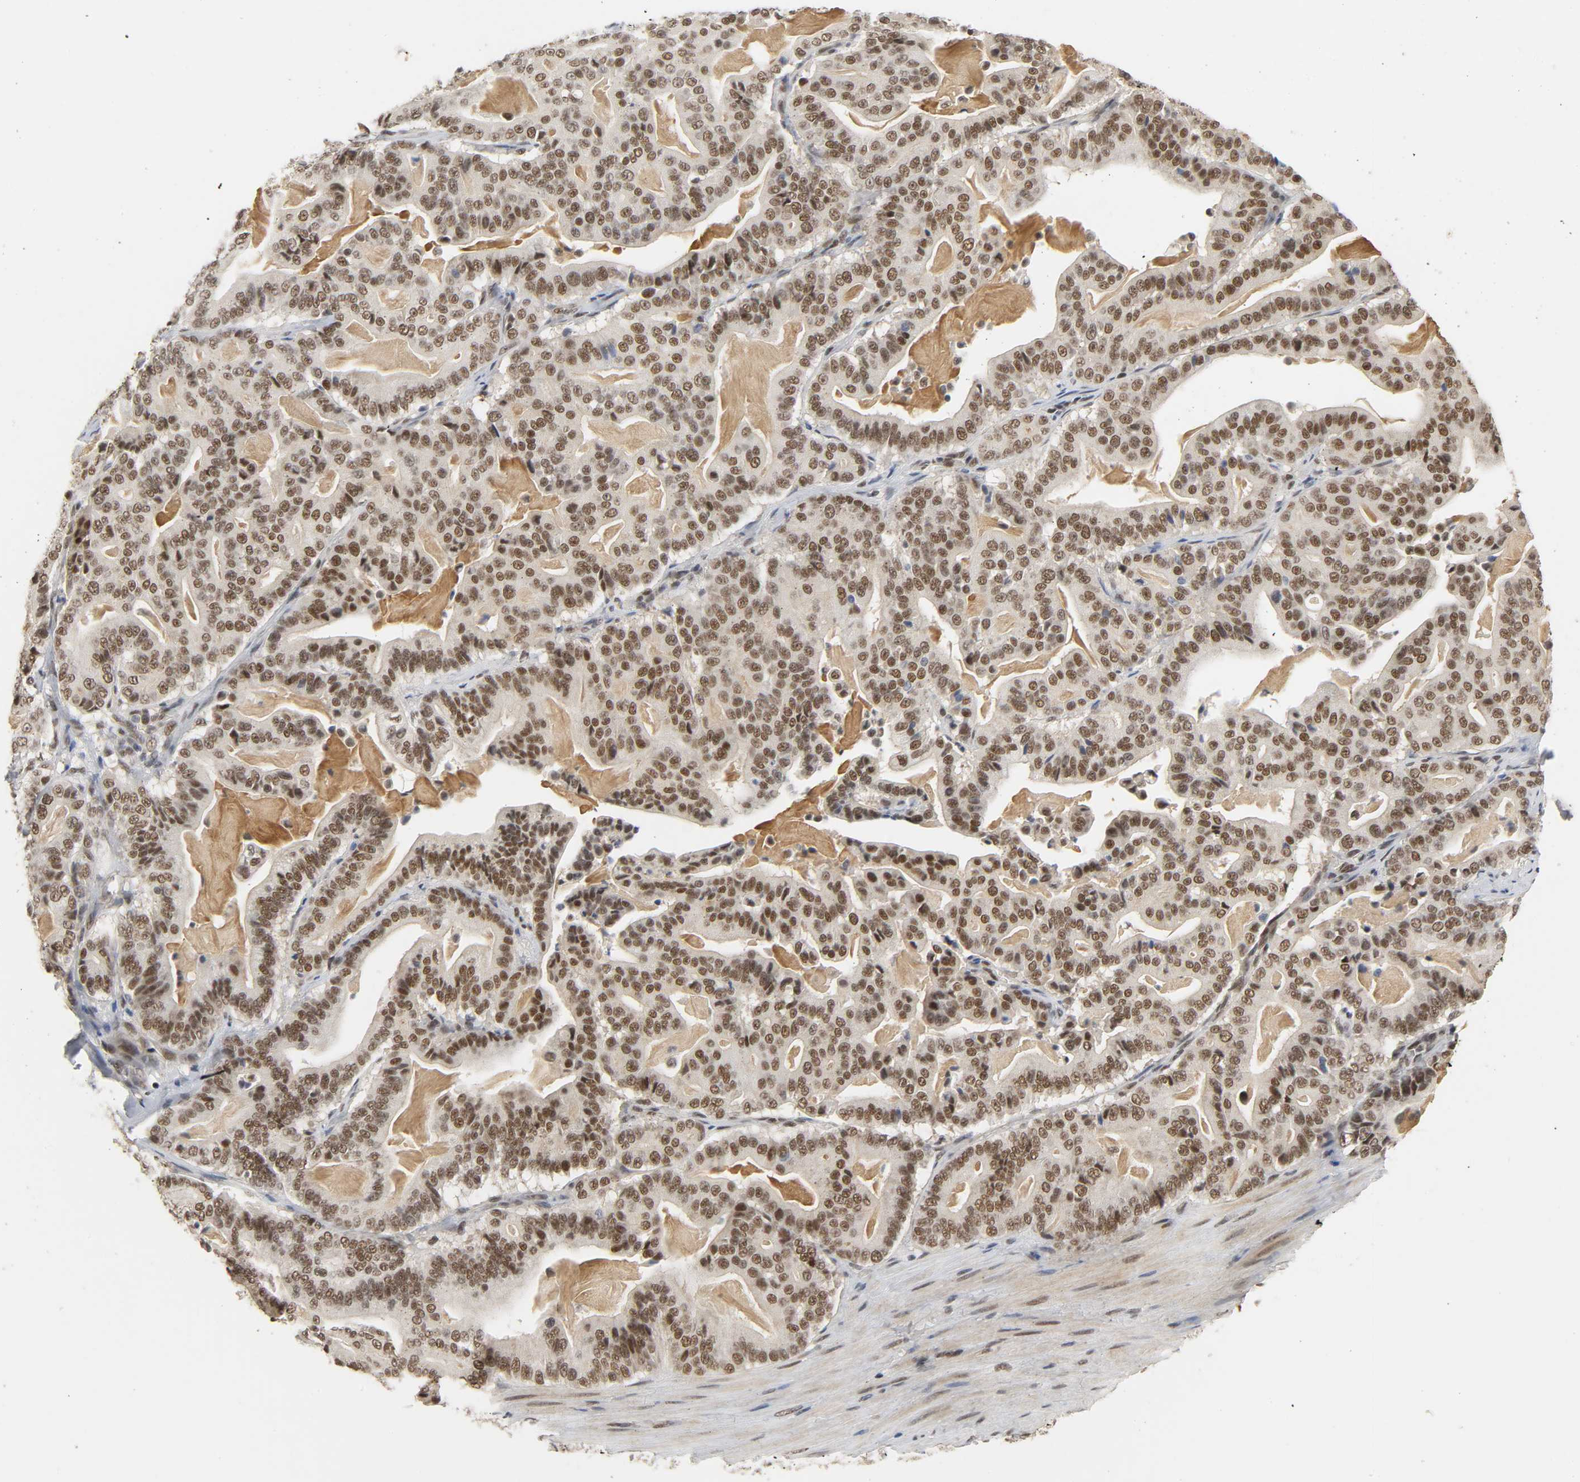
{"staining": {"intensity": "moderate", "quantity": ">75%", "location": "nuclear"}, "tissue": "pancreatic cancer", "cell_type": "Tumor cells", "image_type": "cancer", "snomed": [{"axis": "morphology", "description": "Adenocarcinoma, NOS"}, {"axis": "topography", "description": "Pancreas"}], "caption": "Brown immunohistochemical staining in adenocarcinoma (pancreatic) displays moderate nuclear staining in approximately >75% of tumor cells.", "gene": "NCOA6", "patient": {"sex": "male", "age": 63}}